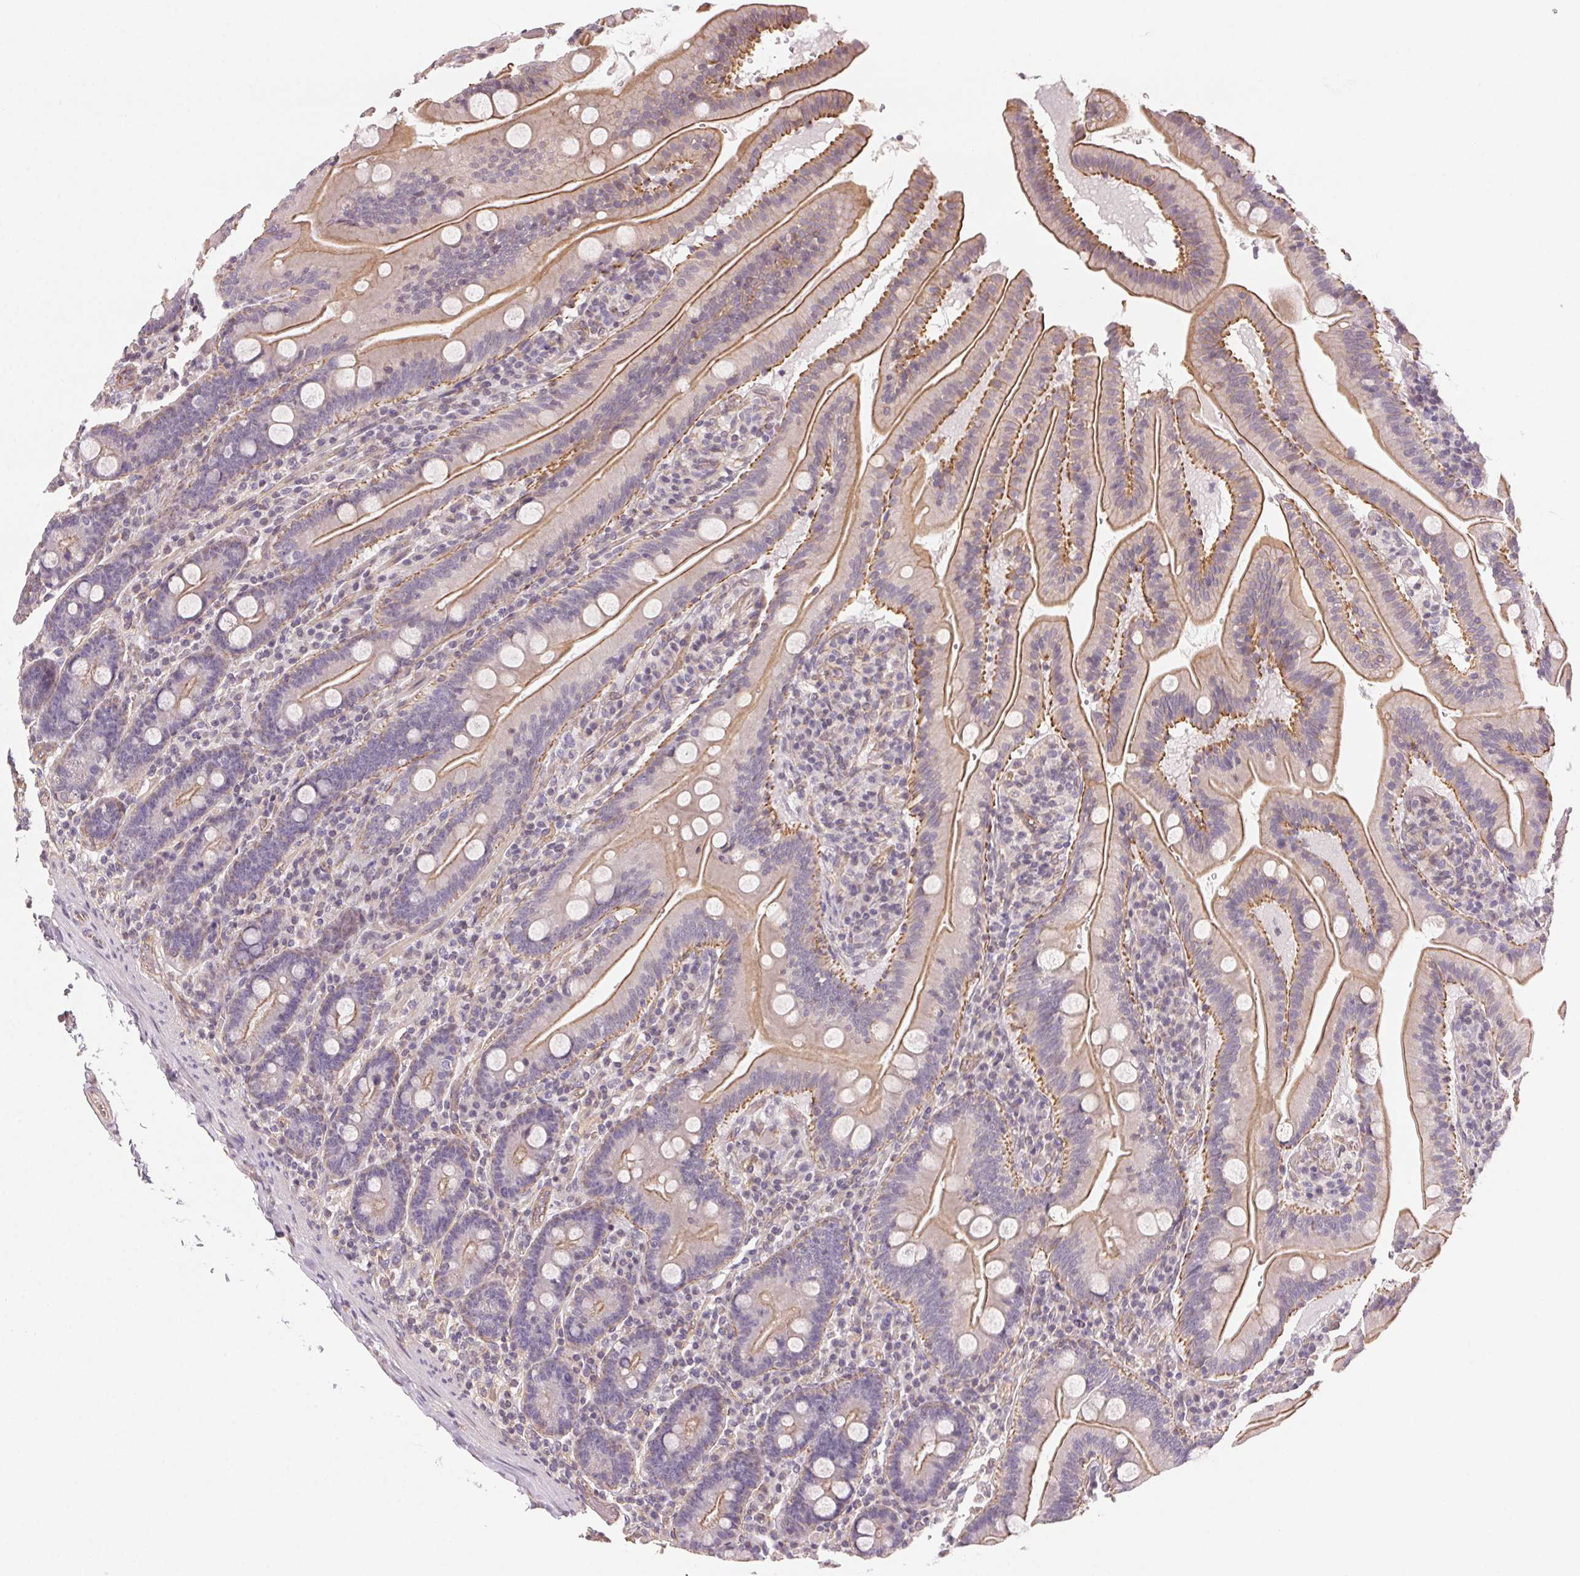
{"staining": {"intensity": "moderate", "quantity": "25%-75%", "location": "cytoplasmic/membranous"}, "tissue": "small intestine", "cell_type": "Glandular cells", "image_type": "normal", "snomed": [{"axis": "morphology", "description": "Normal tissue, NOS"}, {"axis": "topography", "description": "Small intestine"}], "caption": "Protein analysis of normal small intestine reveals moderate cytoplasmic/membranous positivity in approximately 25%-75% of glandular cells. The staining was performed using DAB to visualize the protein expression in brown, while the nuclei were stained in blue with hematoxylin (Magnification: 20x).", "gene": "PLA2G4F", "patient": {"sex": "male", "age": 37}}